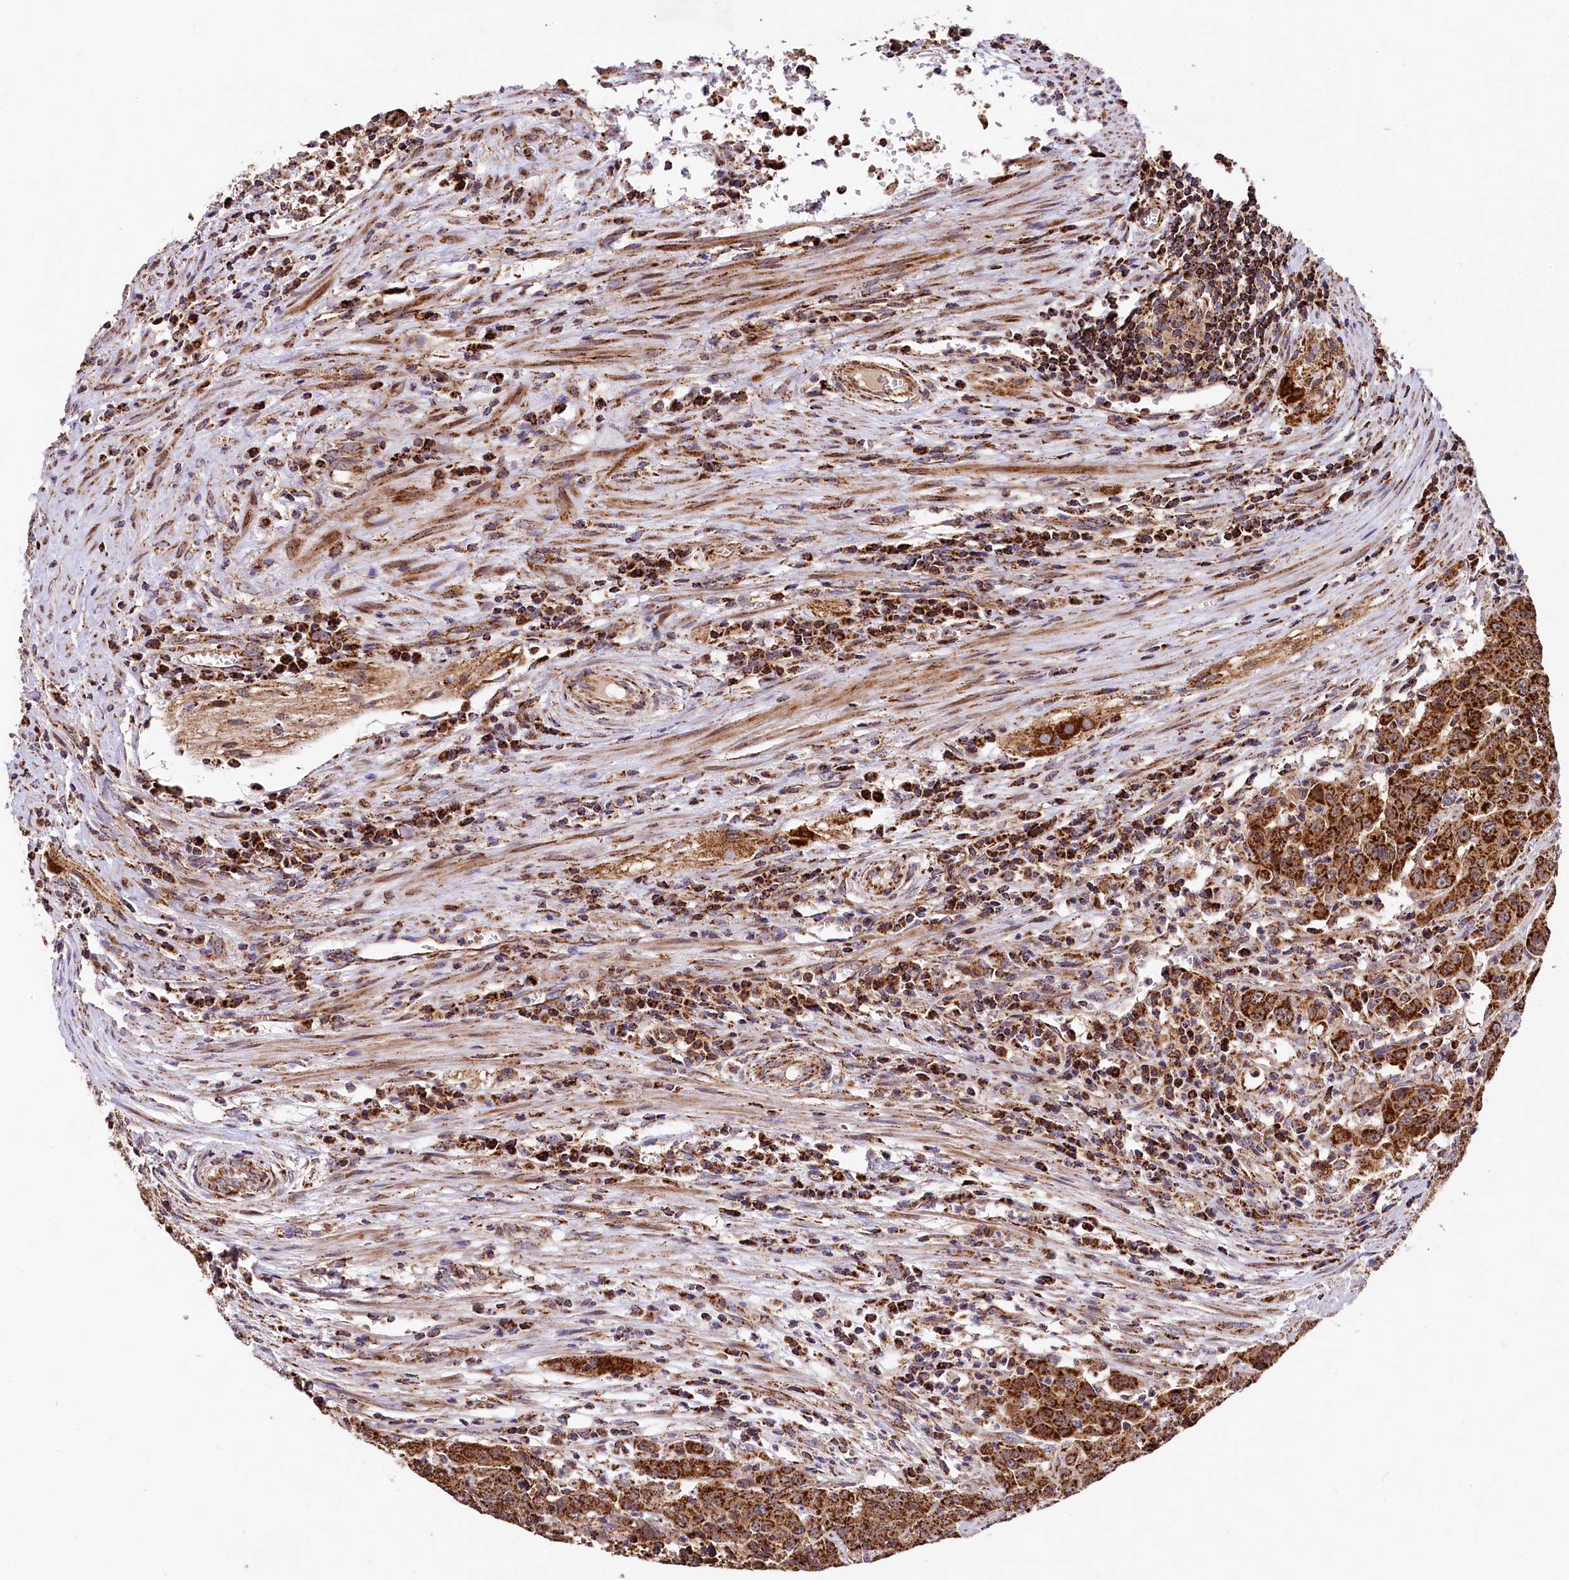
{"staining": {"intensity": "strong", "quantity": ">75%", "location": "cytoplasmic/membranous"}, "tissue": "colorectal cancer", "cell_type": "Tumor cells", "image_type": "cancer", "snomed": [{"axis": "morphology", "description": "Adenocarcinoma, NOS"}, {"axis": "topography", "description": "Colon"}], "caption": "A micrograph of human colorectal adenocarcinoma stained for a protein shows strong cytoplasmic/membranous brown staining in tumor cells.", "gene": "CLYBL", "patient": {"sex": "male", "age": 62}}